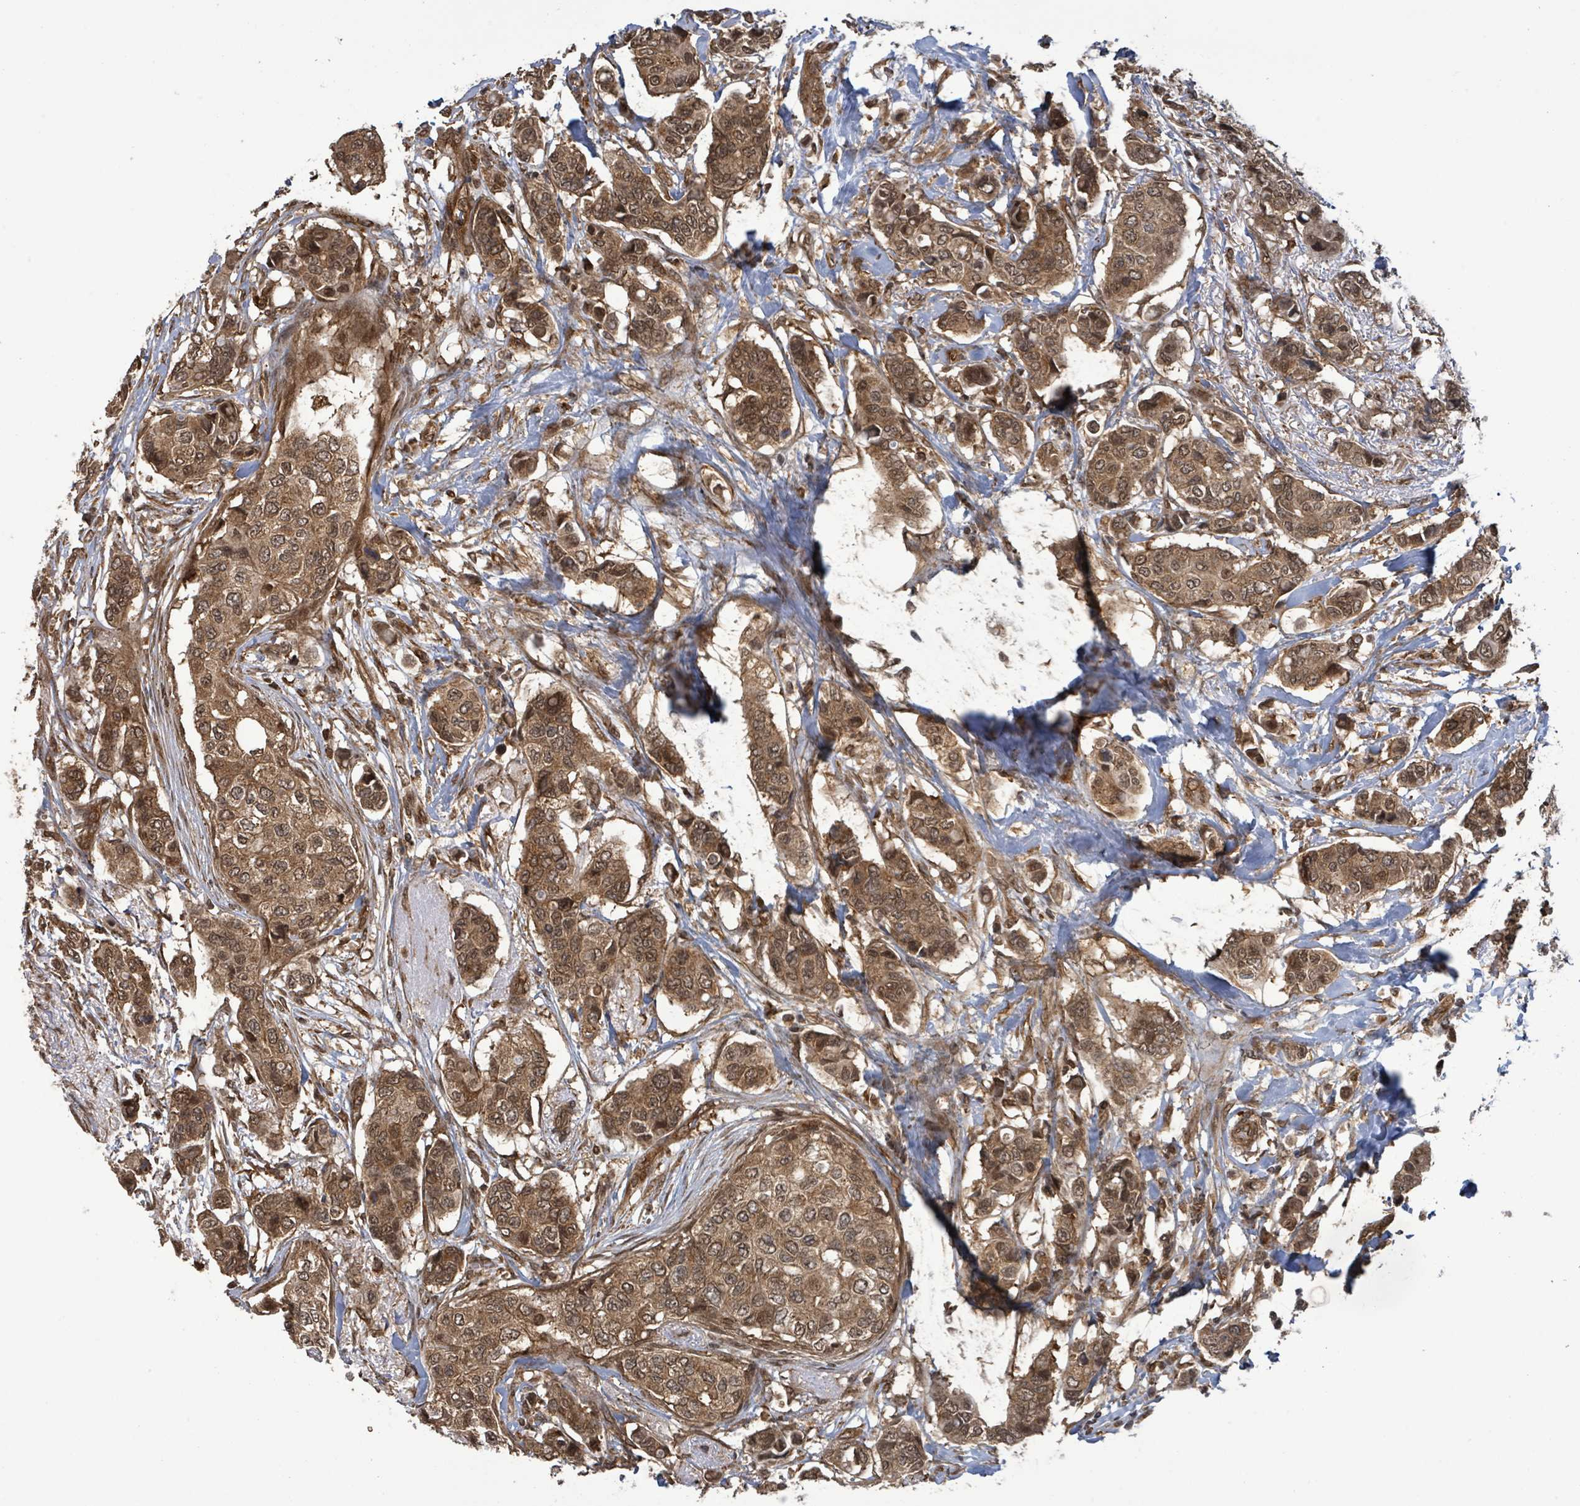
{"staining": {"intensity": "strong", "quantity": ">75%", "location": "cytoplasmic/membranous,nuclear"}, "tissue": "breast cancer", "cell_type": "Tumor cells", "image_type": "cancer", "snomed": [{"axis": "morphology", "description": "Lobular carcinoma"}, {"axis": "topography", "description": "Breast"}], "caption": "Tumor cells demonstrate high levels of strong cytoplasmic/membranous and nuclear expression in approximately >75% of cells in breast cancer (lobular carcinoma).", "gene": "KLC1", "patient": {"sex": "female", "age": 51}}